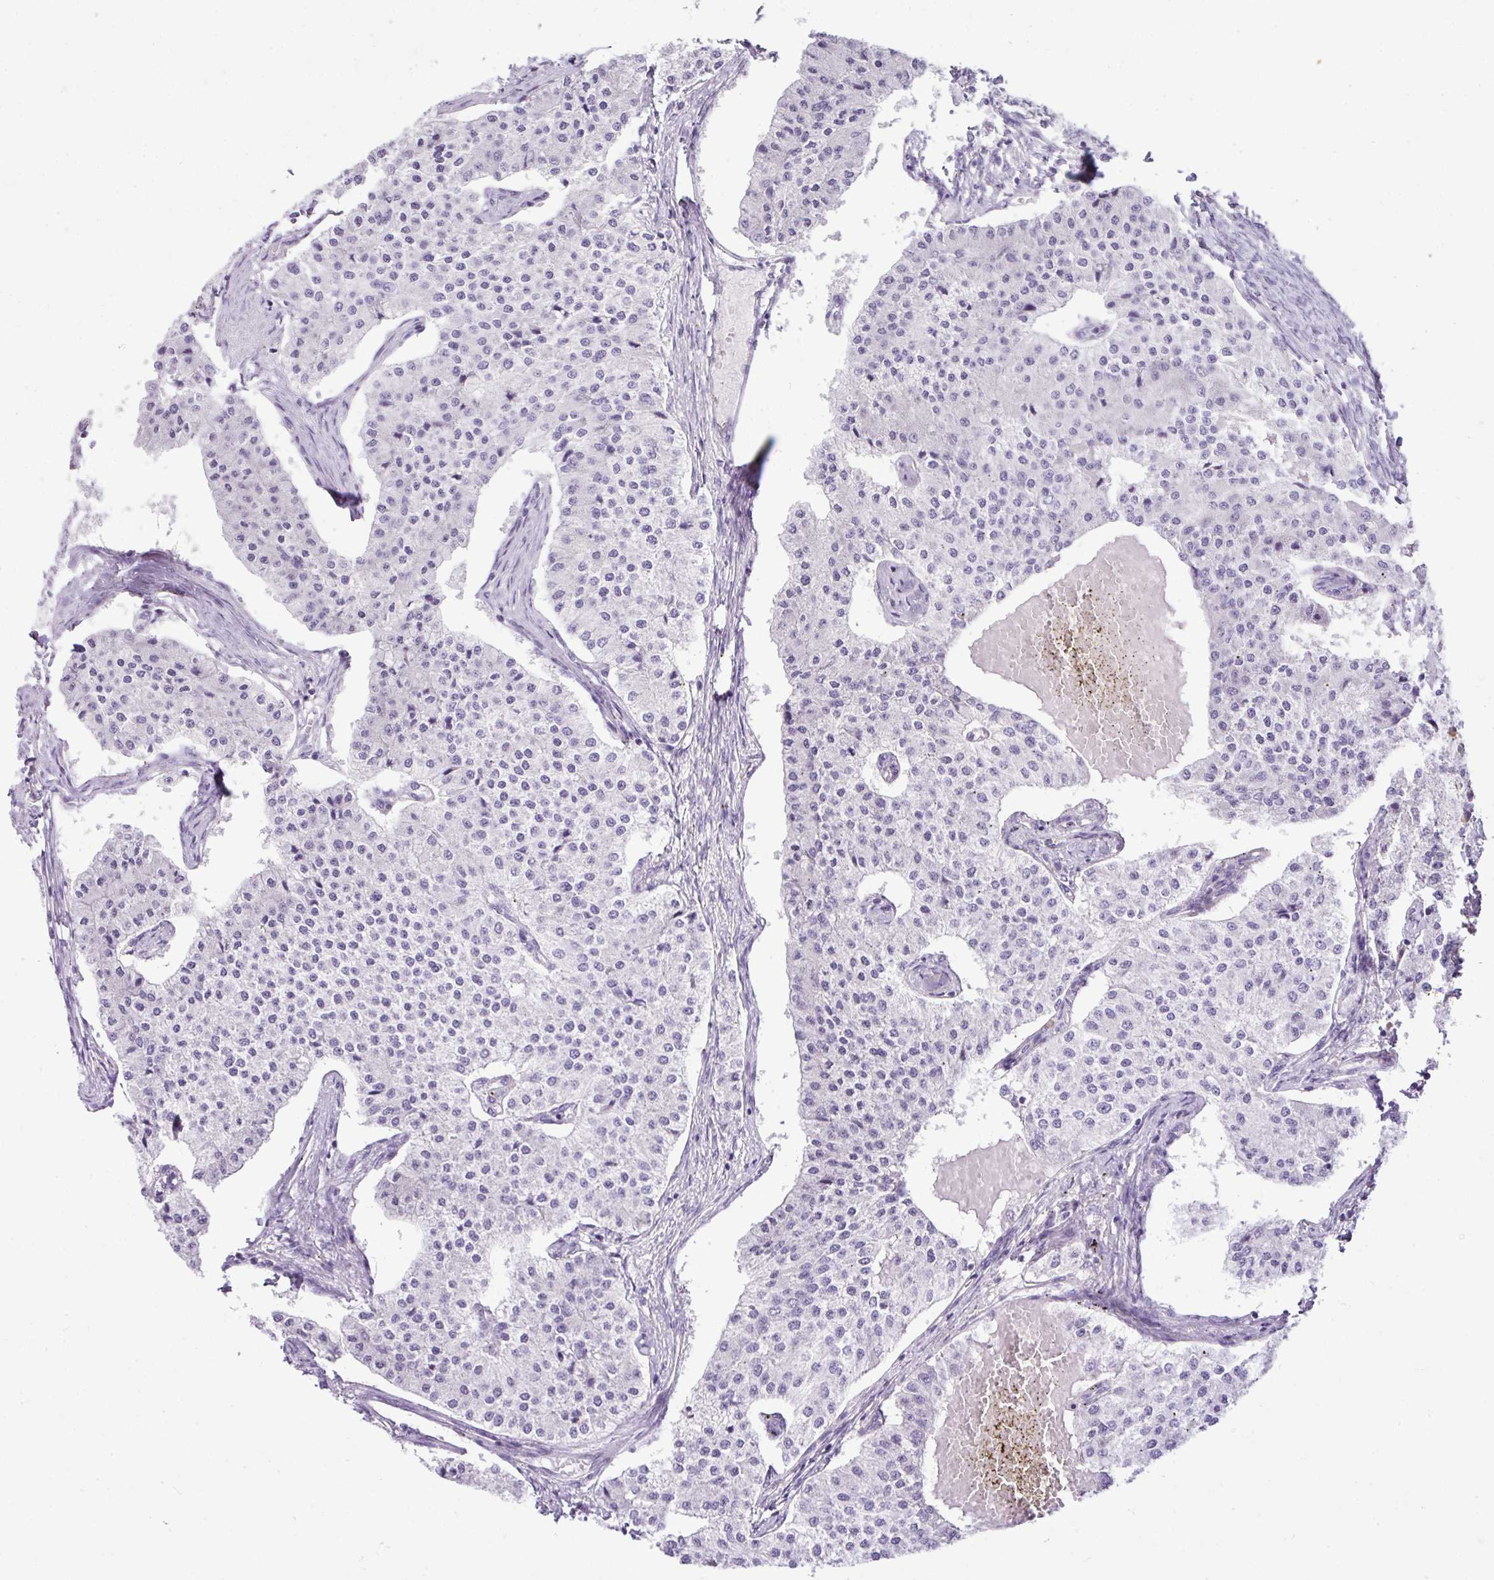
{"staining": {"intensity": "negative", "quantity": "none", "location": "none"}, "tissue": "carcinoid", "cell_type": "Tumor cells", "image_type": "cancer", "snomed": [{"axis": "morphology", "description": "Carcinoid, malignant, NOS"}, {"axis": "topography", "description": "Colon"}], "caption": "The immunohistochemistry micrograph has no significant expression in tumor cells of malignant carcinoid tissue.", "gene": "RGS21", "patient": {"sex": "female", "age": 52}}